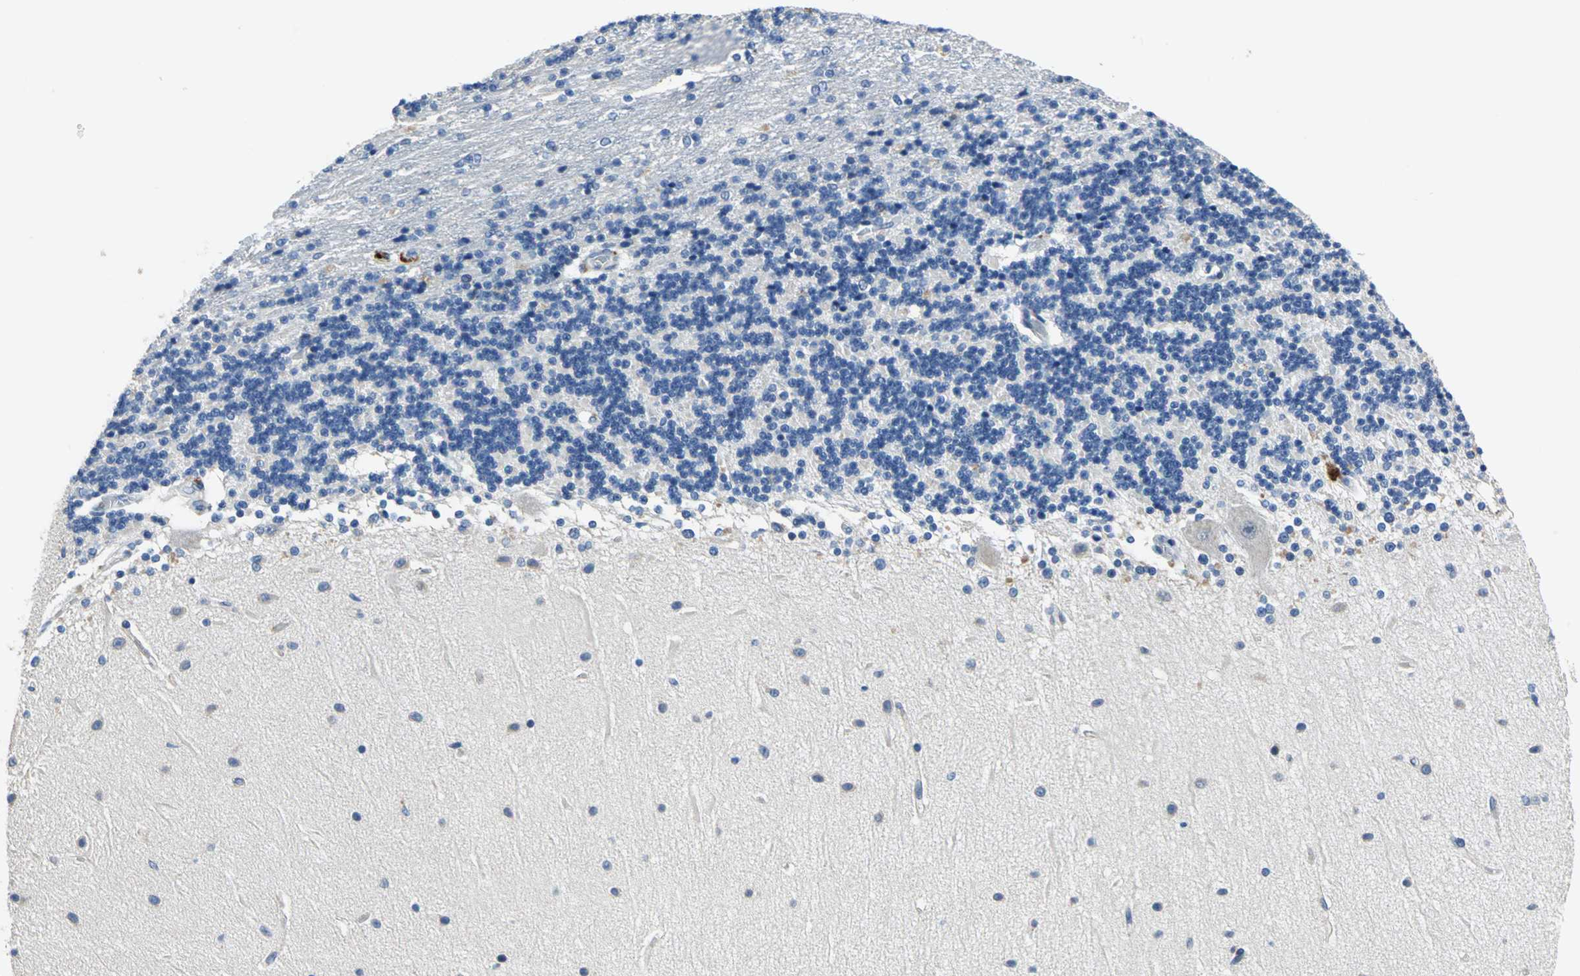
{"staining": {"intensity": "negative", "quantity": "none", "location": "none"}, "tissue": "cerebellum", "cell_type": "Cells in granular layer", "image_type": "normal", "snomed": [{"axis": "morphology", "description": "Normal tissue, NOS"}, {"axis": "topography", "description": "Cerebellum"}], "caption": "This is an immunohistochemistry (IHC) photomicrograph of benign cerebellum. There is no positivity in cells in granular layer.", "gene": "RASD2", "patient": {"sex": "female", "age": 54}}